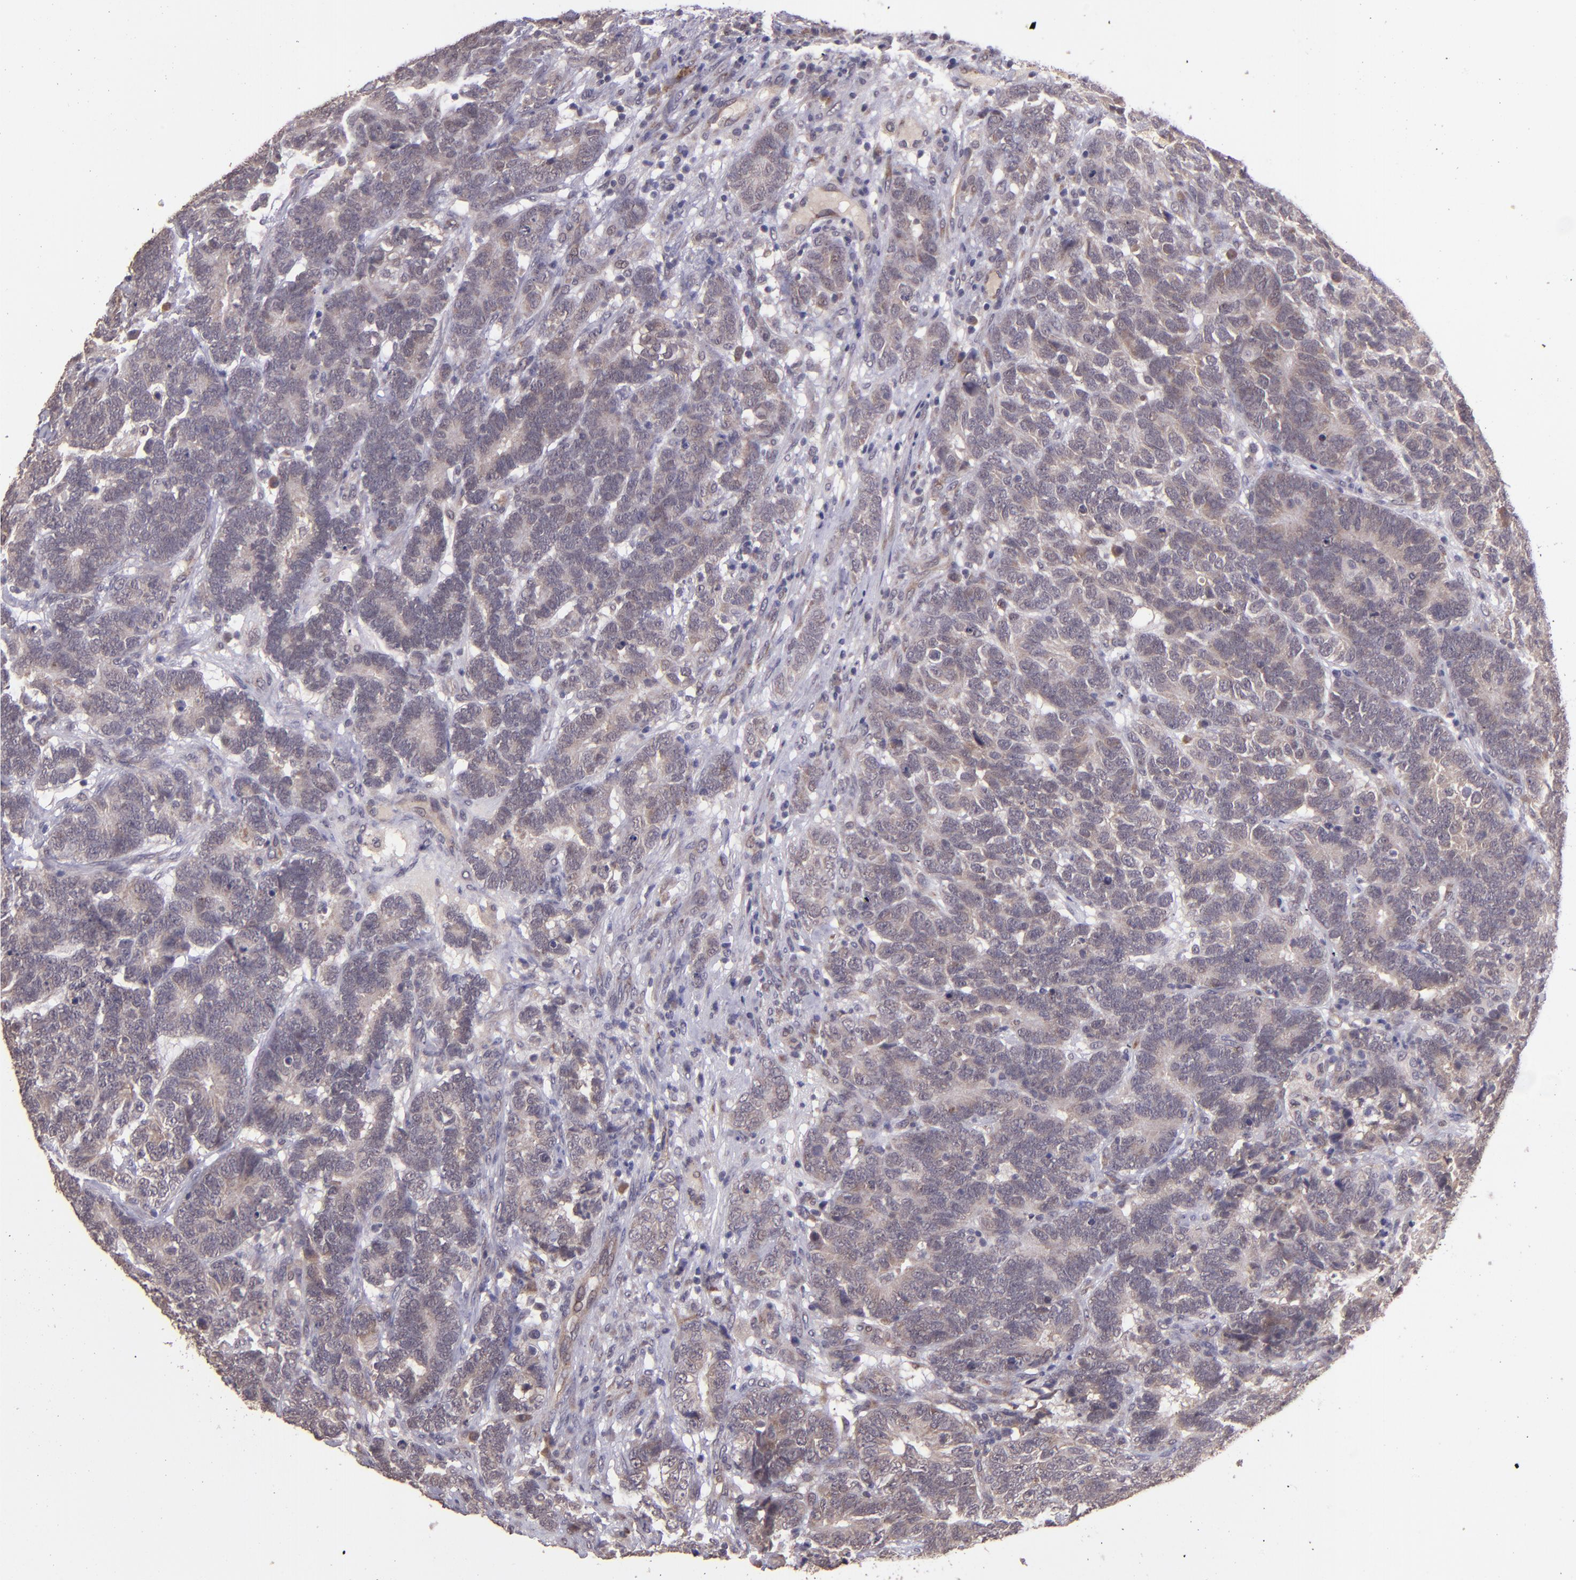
{"staining": {"intensity": "weak", "quantity": "25%-75%", "location": "cytoplasmic/membranous"}, "tissue": "testis cancer", "cell_type": "Tumor cells", "image_type": "cancer", "snomed": [{"axis": "morphology", "description": "Carcinoma, Embryonal, NOS"}, {"axis": "topography", "description": "Testis"}], "caption": "Brown immunohistochemical staining in testis cancer (embryonal carcinoma) demonstrates weak cytoplasmic/membranous expression in about 25%-75% of tumor cells.", "gene": "TAF7L", "patient": {"sex": "male", "age": 26}}